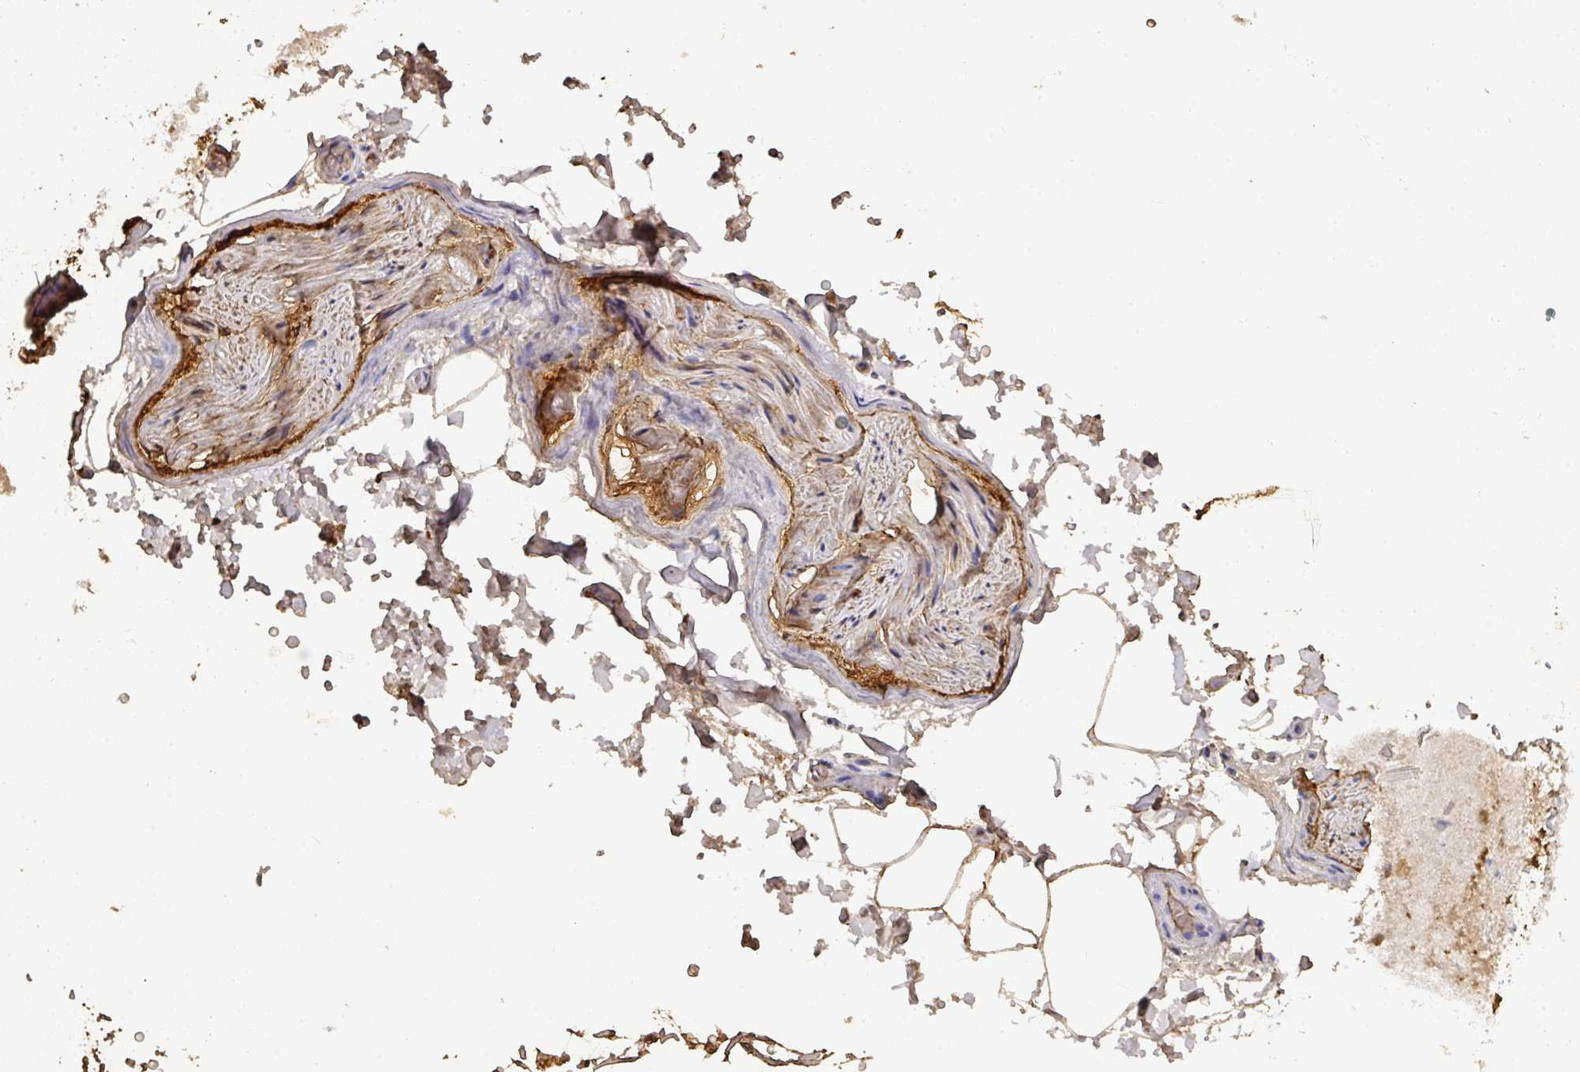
{"staining": {"intensity": "moderate", "quantity": ">75%", "location": "cytoplasmic/membranous"}, "tissue": "adipose tissue", "cell_type": "Adipocytes", "image_type": "normal", "snomed": [{"axis": "morphology", "description": "Normal tissue, NOS"}, {"axis": "topography", "description": "Vascular tissue"}, {"axis": "topography", "description": "Peripheral nerve tissue"}], "caption": "Moderate cytoplasmic/membranous protein positivity is seen in about >75% of adipocytes in adipose tissue. Nuclei are stained in blue.", "gene": "ALB", "patient": {"sex": "male", "age": 41}}